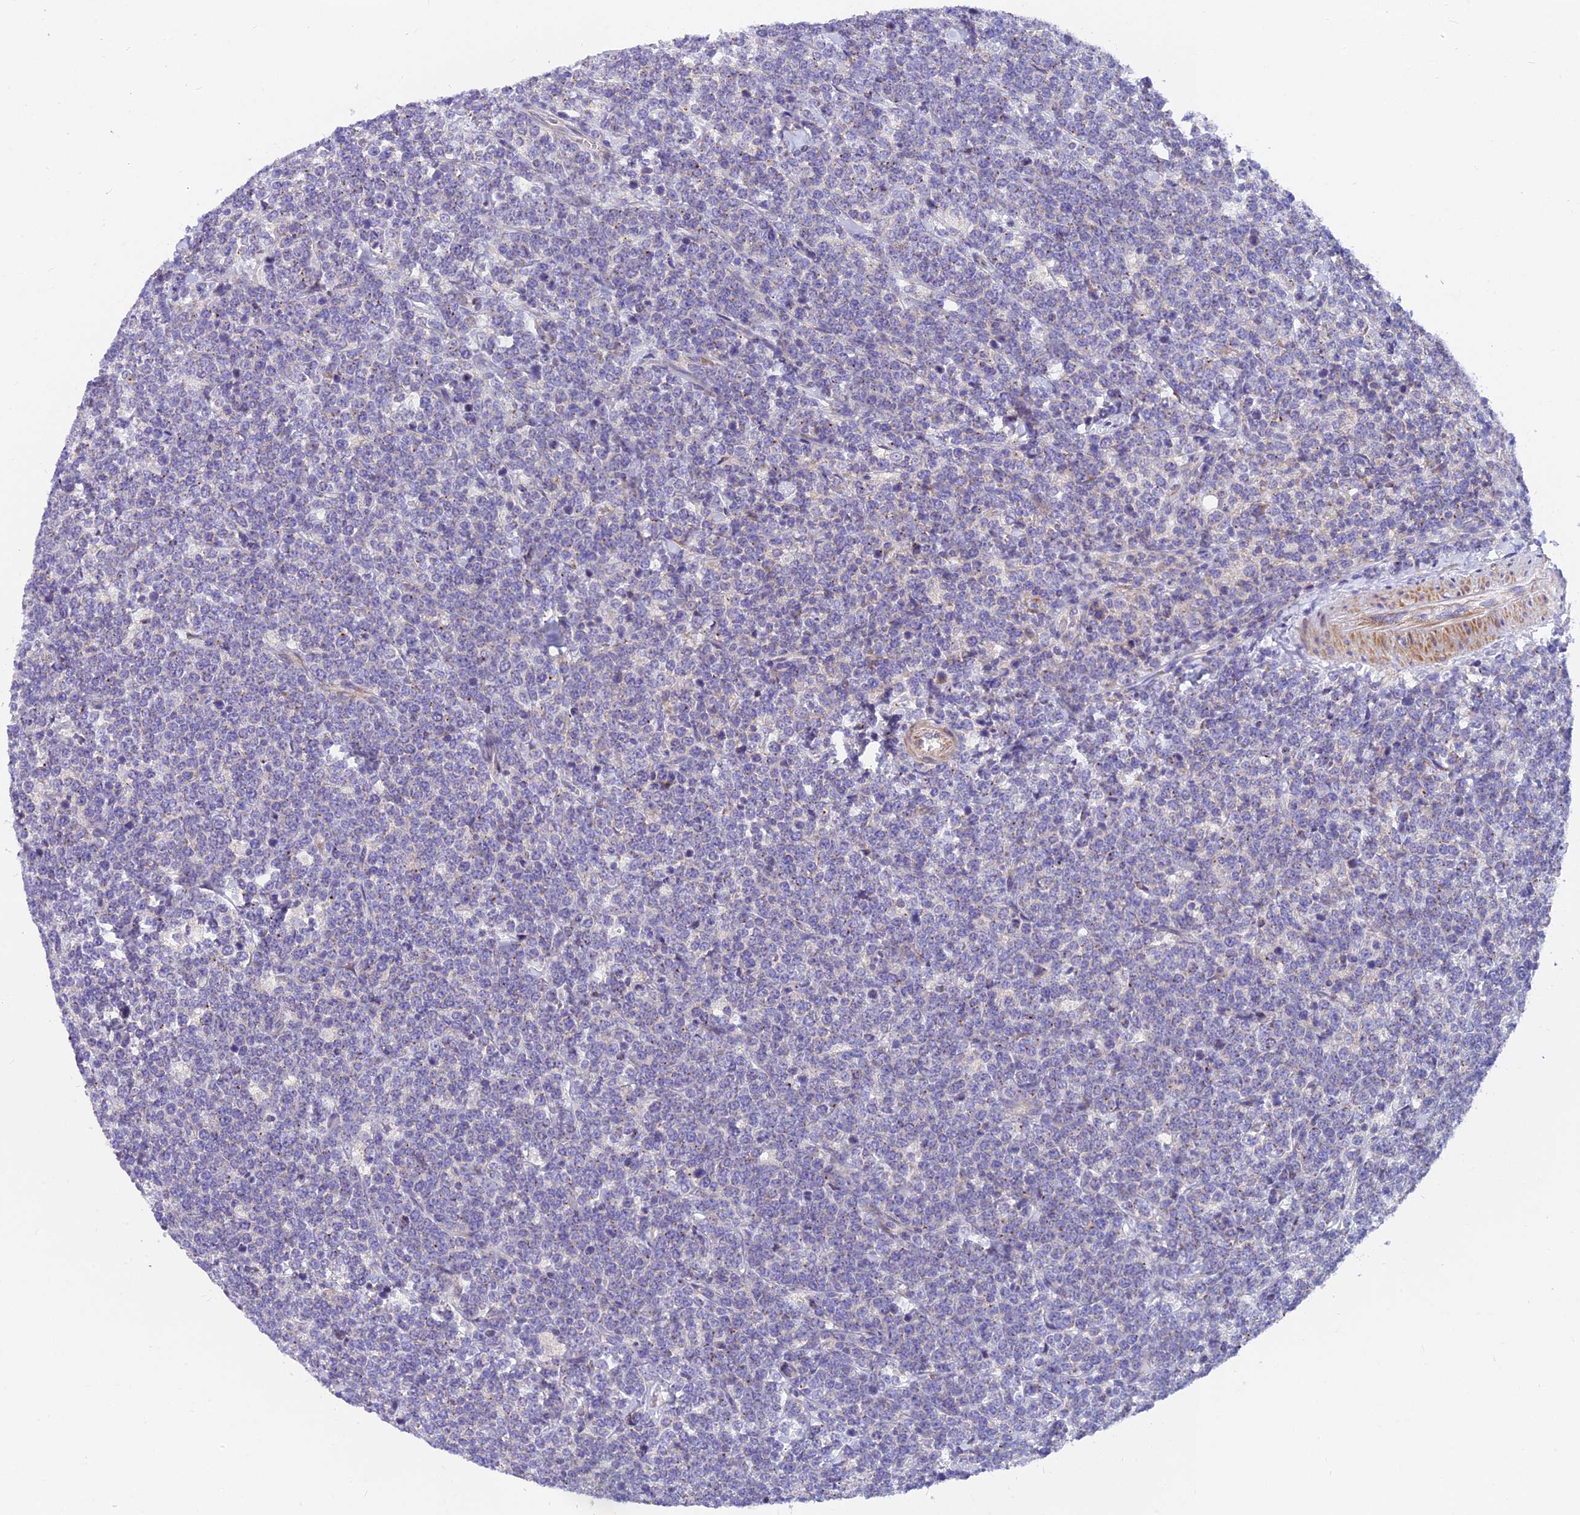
{"staining": {"intensity": "negative", "quantity": "none", "location": "none"}, "tissue": "lymphoma", "cell_type": "Tumor cells", "image_type": "cancer", "snomed": [{"axis": "morphology", "description": "Malignant lymphoma, non-Hodgkin's type, High grade"}, {"axis": "topography", "description": "Small intestine"}], "caption": "The histopathology image reveals no staining of tumor cells in lymphoma.", "gene": "MVB12A", "patient": {"sex": "male", "age": 8}}